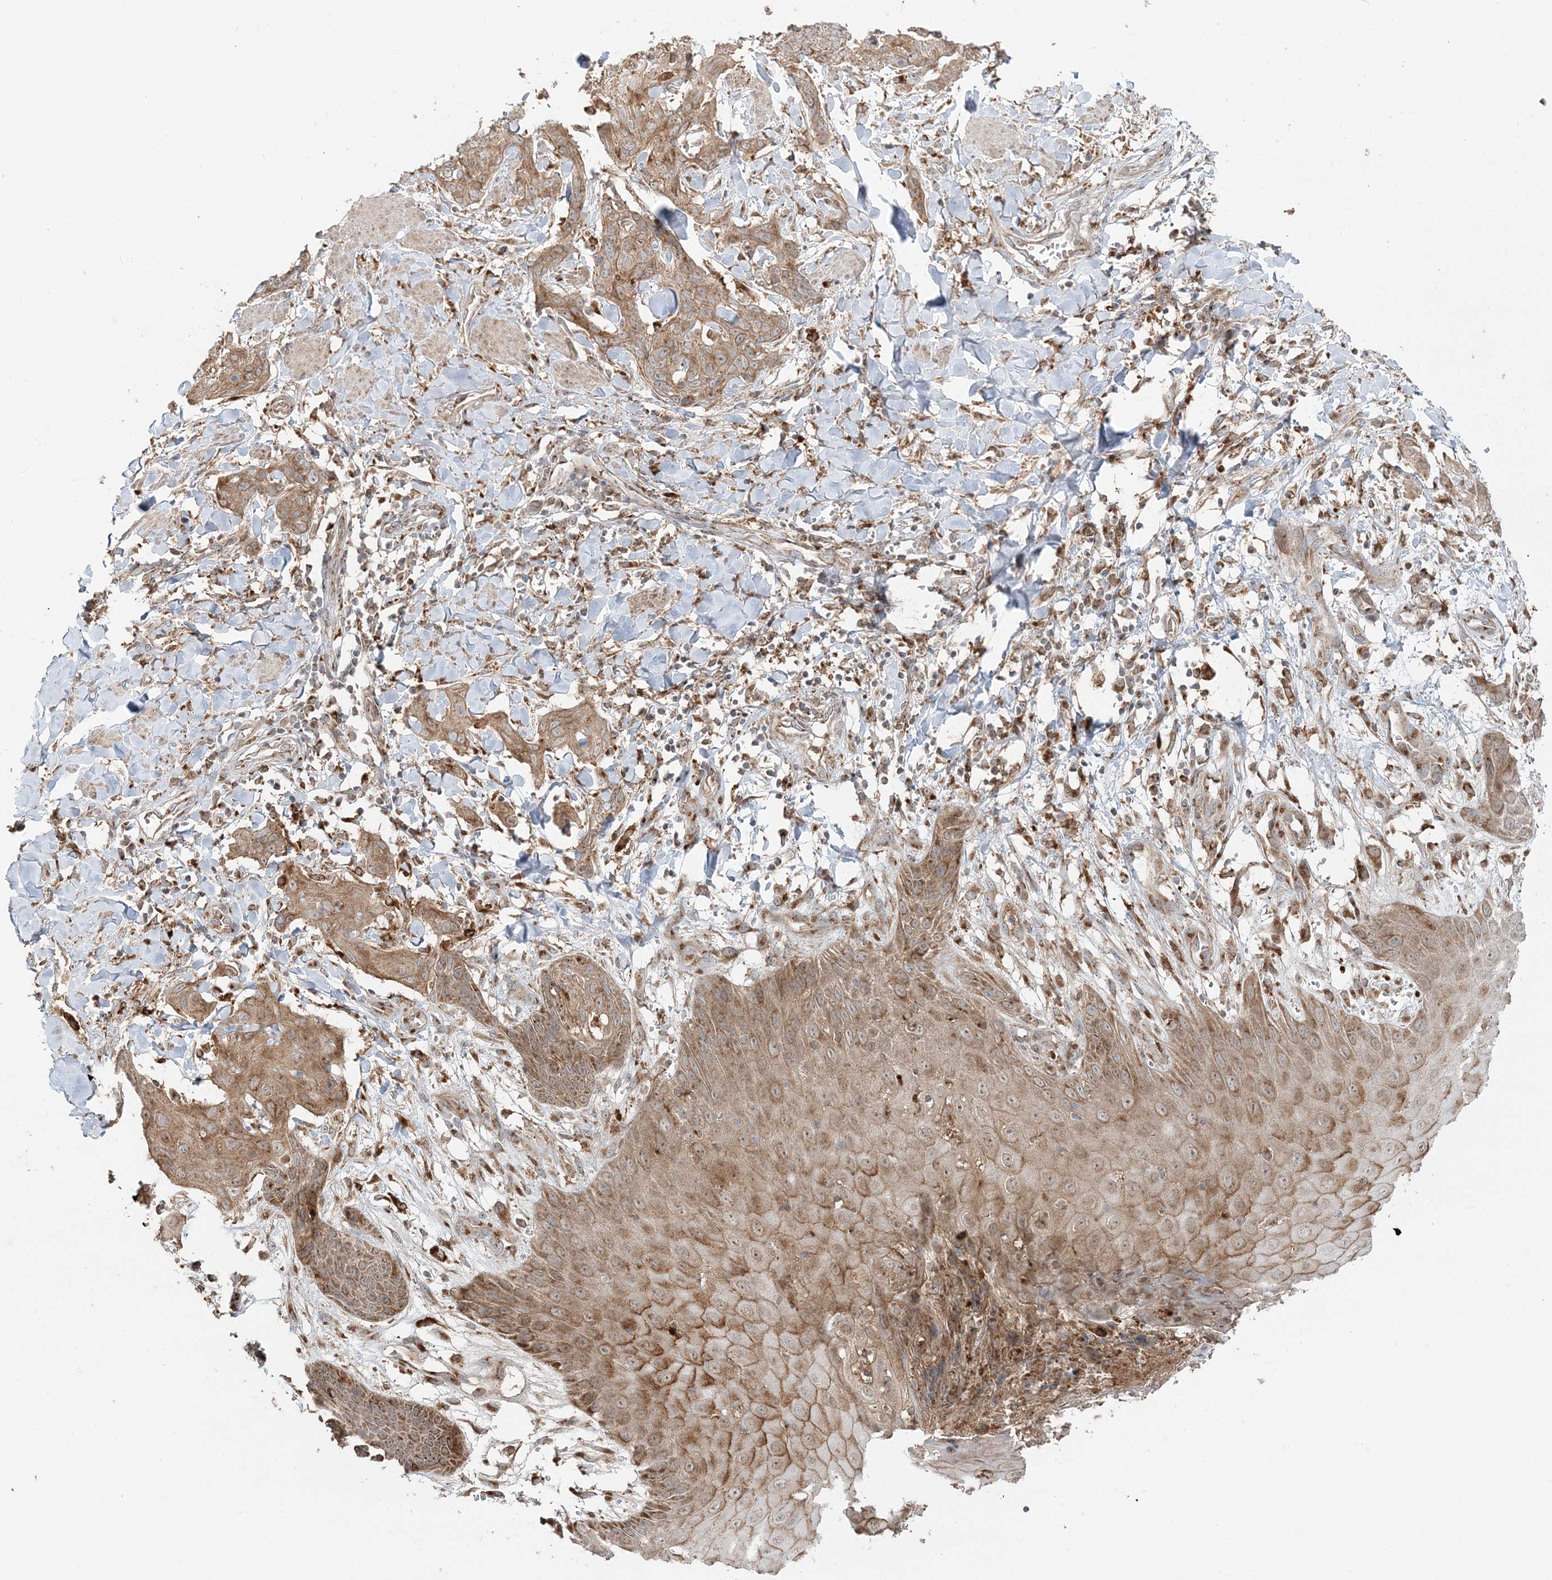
{"staining": {"intensity": "moderate", "quantity": ">75%", "location": "cytoplasmic/membranous"}, "tissue": "skin cancer", "cell_type": "Tumor cells", "image_type": "cancer", "snomed": [{"axis": "morphology", "description": "Squamous cell carcinoma, NOS"}, {"axis": "topography", "description": "Skin"}, {"axis": "topography", "description": "Vulva"}], "caption": "Immunohistochemistry micrograph of squamous cell carcinoma (skin) stained for a protein (brown), which displays medium levels of moderate cytoplasmic/membranous expression in about >75% of tumor cells.", "gene": "ABCC3", "patient": {"sex": "female", "age": 85}}